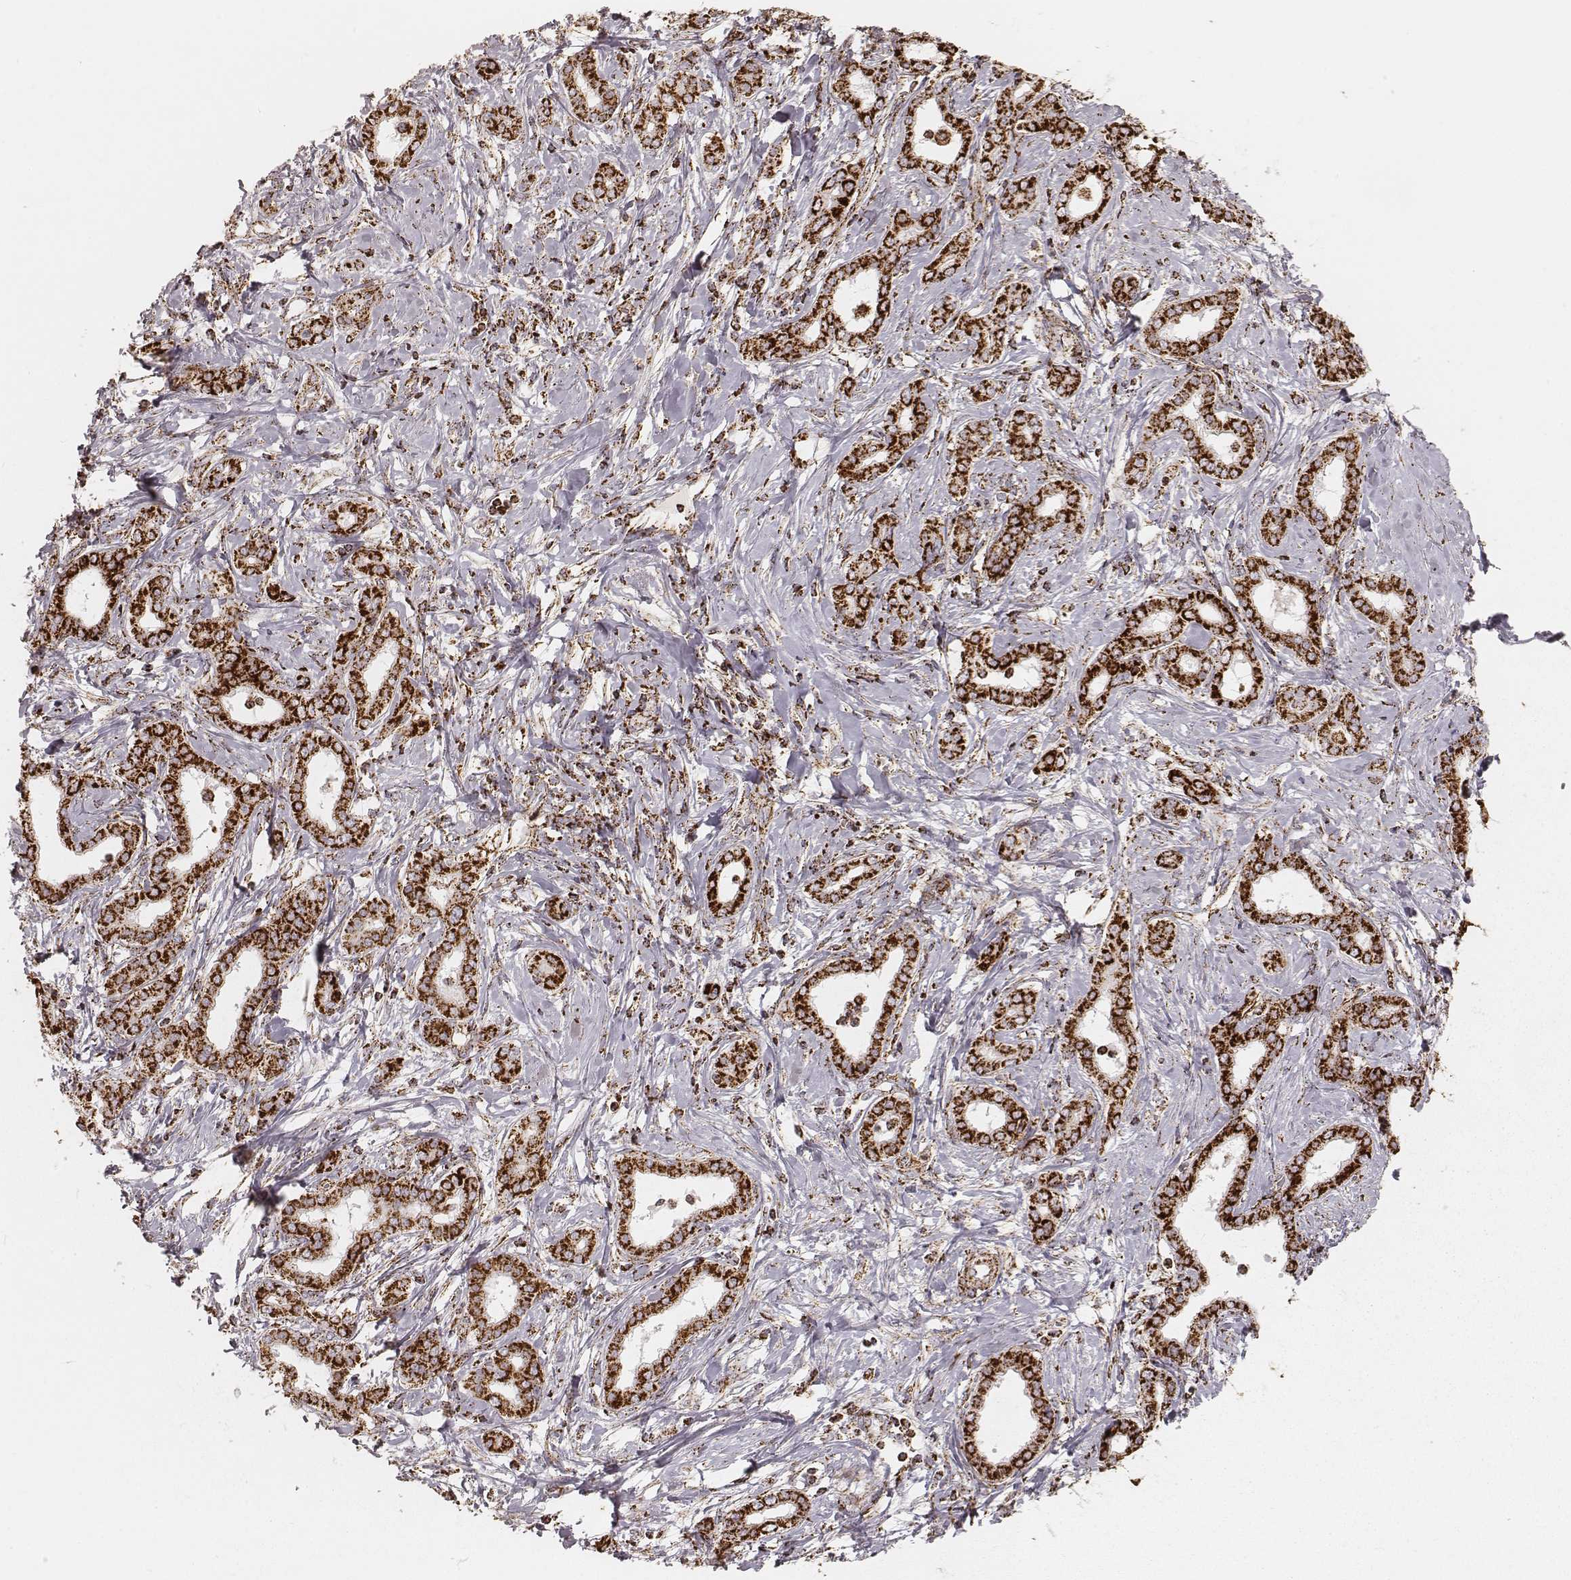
{"staining": {"intensity": "strong", "quantity": ">75%", "location": "cytoplasmic/membranous"}, "tissue": "liver cancer", "cell_type": "Tumor cells", "image_type": "cancer", "snomed": [{"axis": "morphology", "description": "Cholangiocarcinoma"}, {"axis": "topography", "description": "Liver"}], "caption": "Immunohistochemical staining of liver cancer (cholangiocarcinoma) reveals strong cytoplasmic/membranous protein expression in about >75% of tumor cells.", "gene": "CS", "patient": {"sex": "female", "age": 47}}